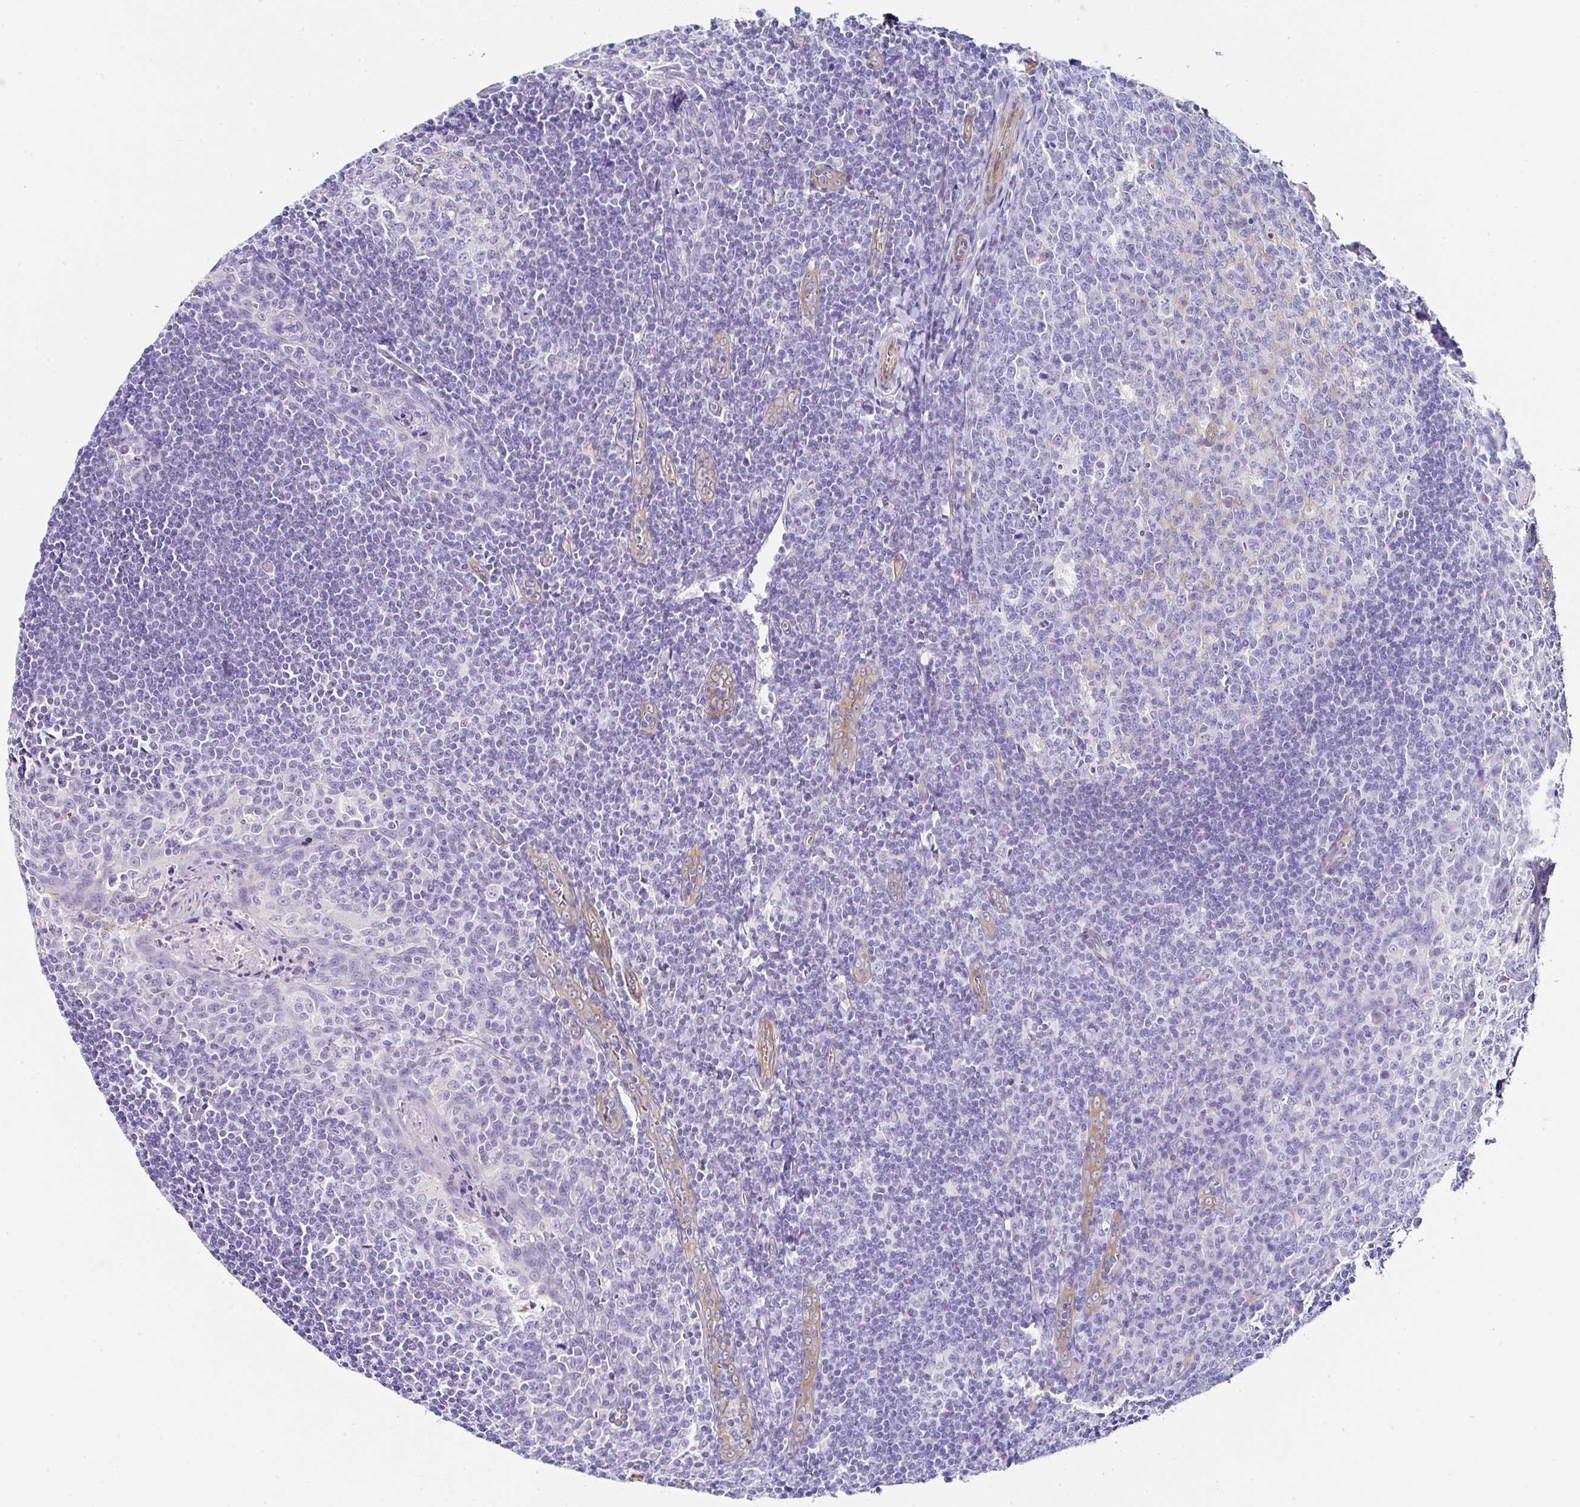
{"staining": {"intensity": "negative", "quantity": "none", "location": "none"}, "tissue": "tonsil", "cell_type": "Germinal center cells", "image_type": "normal", "snomed": [{"axis": "morphology", "description": "Normal tissue, NOS"}, {"axis": "topography", "description": "Tonsil"}], "caption": "DAB (3,3'-diaminobenzidine) immunohistochemical staining of unremarkable human tonsil reveals no significant positivity in germinal center cells. (Immunohistochemistry, brightfield microscopy, high magnification).", "gene": "PPFIA4", "patient": {"sex": "male", "age": 27}}